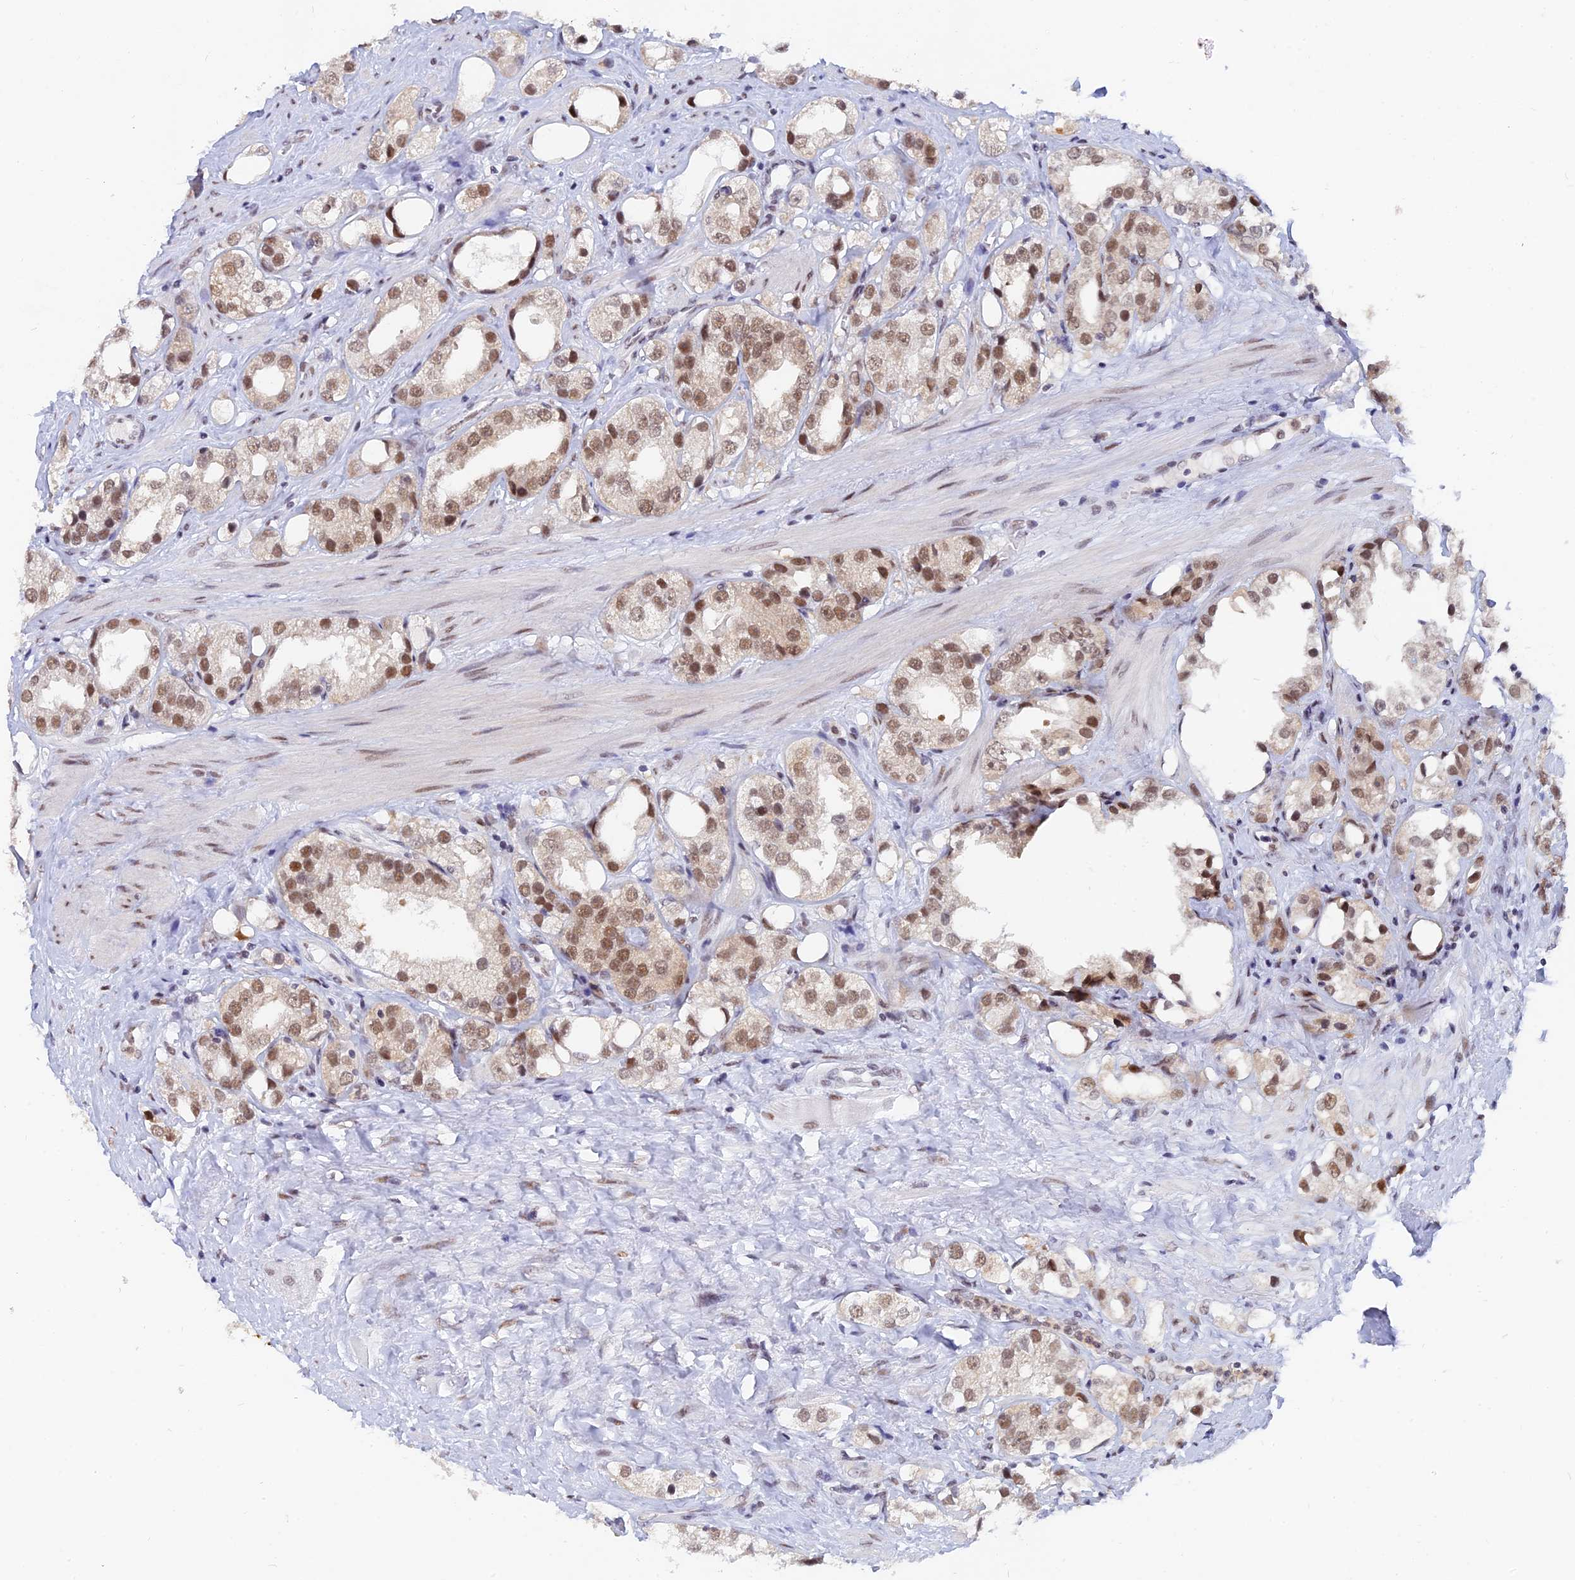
{"staining": {"intensity": "moderate", "quantity": ">75%", "location": "nuclear"}, "tissue": "prostate cancer", "cell_type": "Tumor cells", "image_type": "cancer", "snomed": [{"axis": "morphology", "description": "Adenocarcinoma, NOS"}, {"axis": "topography", "description": "Prostate"}], "caption": "Prostate adenocarcinoma stained for a protein (brown) reveals moderate nuclear positive positivity in approximately >75% of tumor cells.", "gene": "DPY30", "patient": {"sex": "male", "age": 79}}